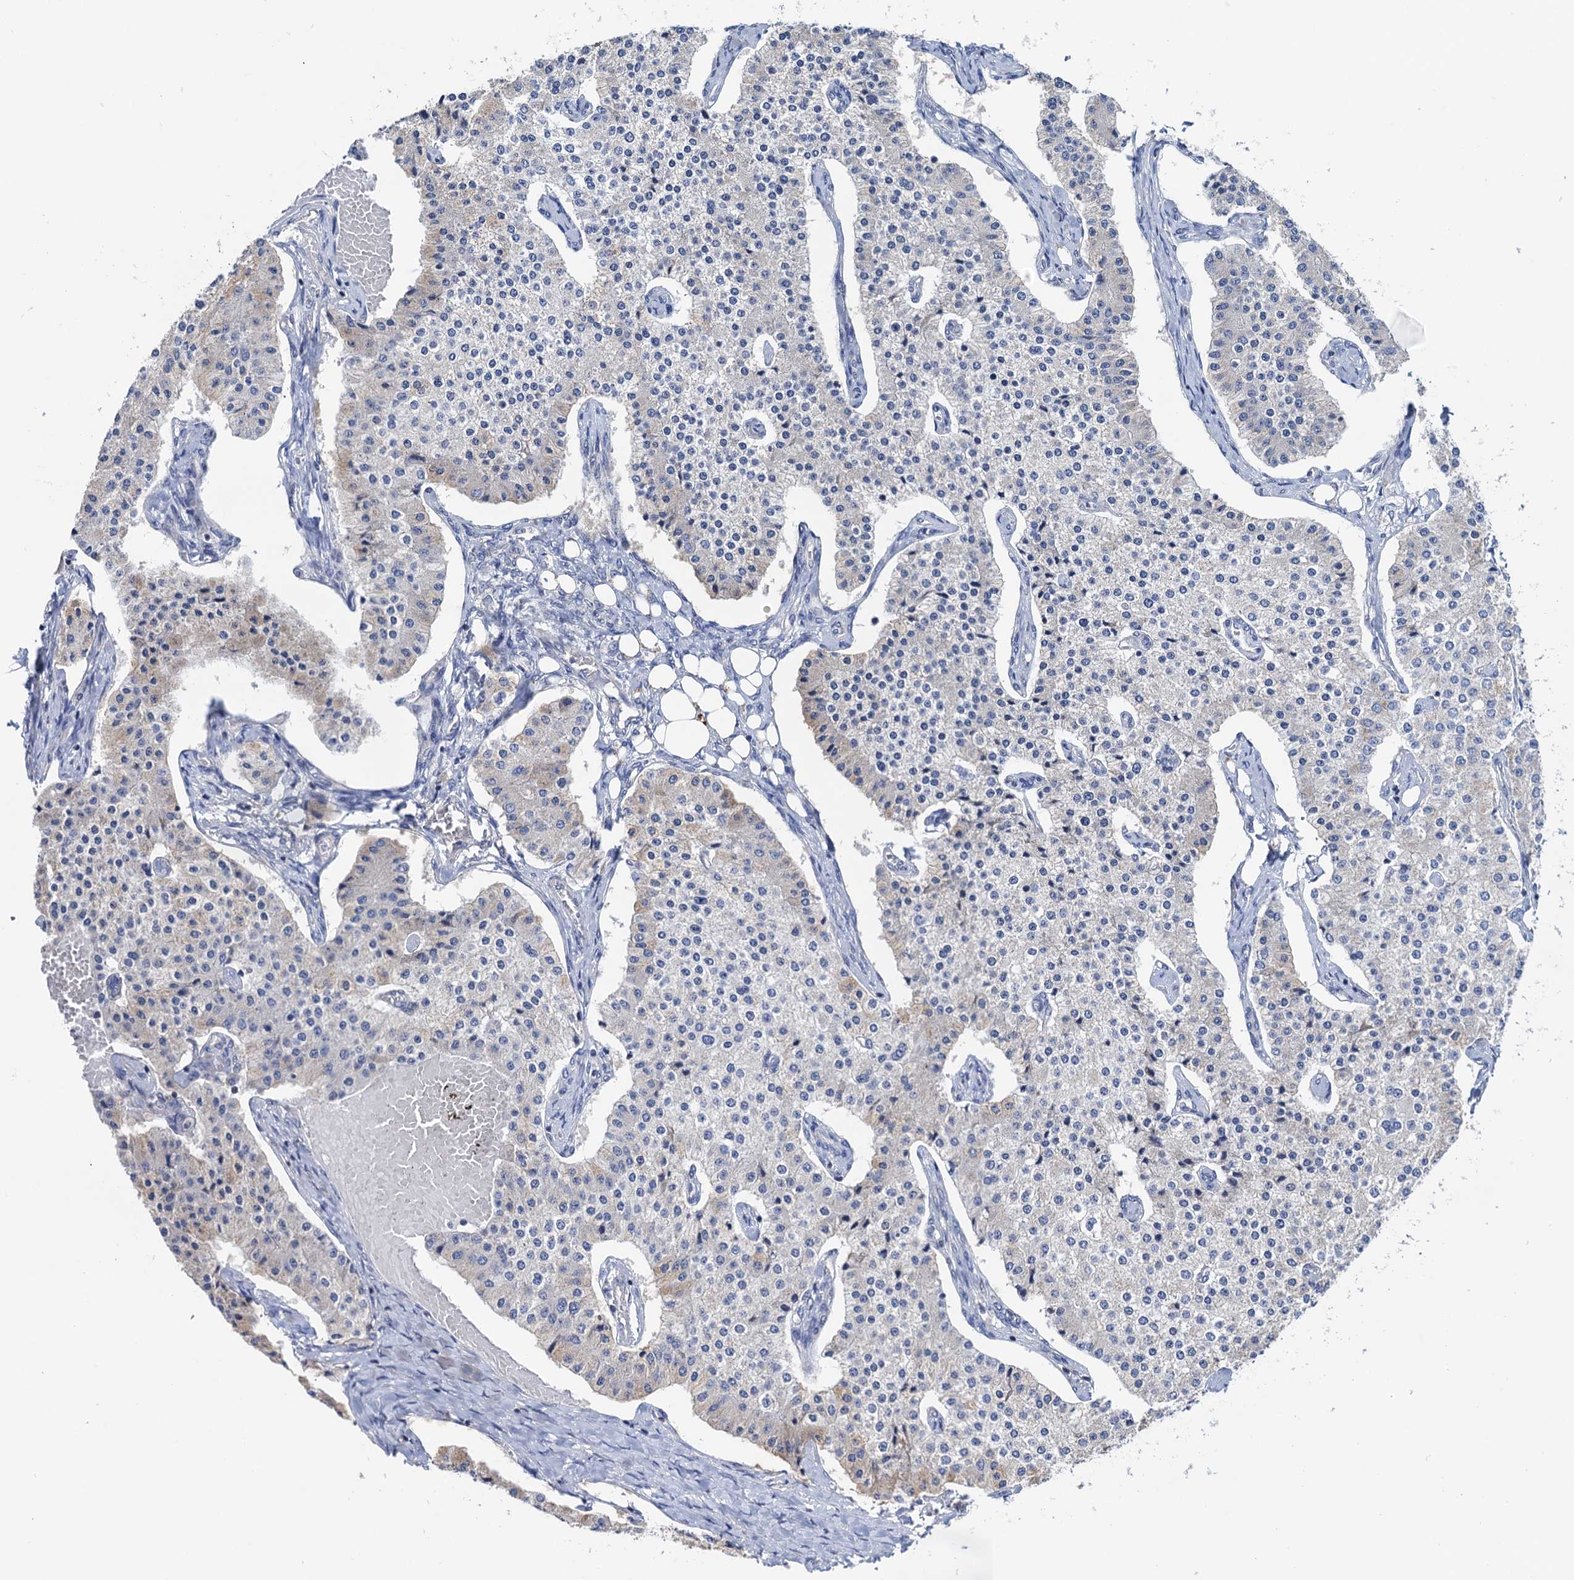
{"staining": {"intensity": "weak", "quantity": "<25%", "location": "cytoplasmic/membranous"}, "tissue": "carcinoid", "cell_type": "Tumor cells", "image_type": "cancer", "snomed": [{"axis": "morphology", "description": "Carcinoid, malignant, NOS"}, {"axis": "topography", "description": "Colon"}], "caption": "Carcinoid was stained to show a protein in brown. There is no significant expression in tumor cells.", "gene": "MRPL48", "patient": {"sex": "female", "age": 52}}